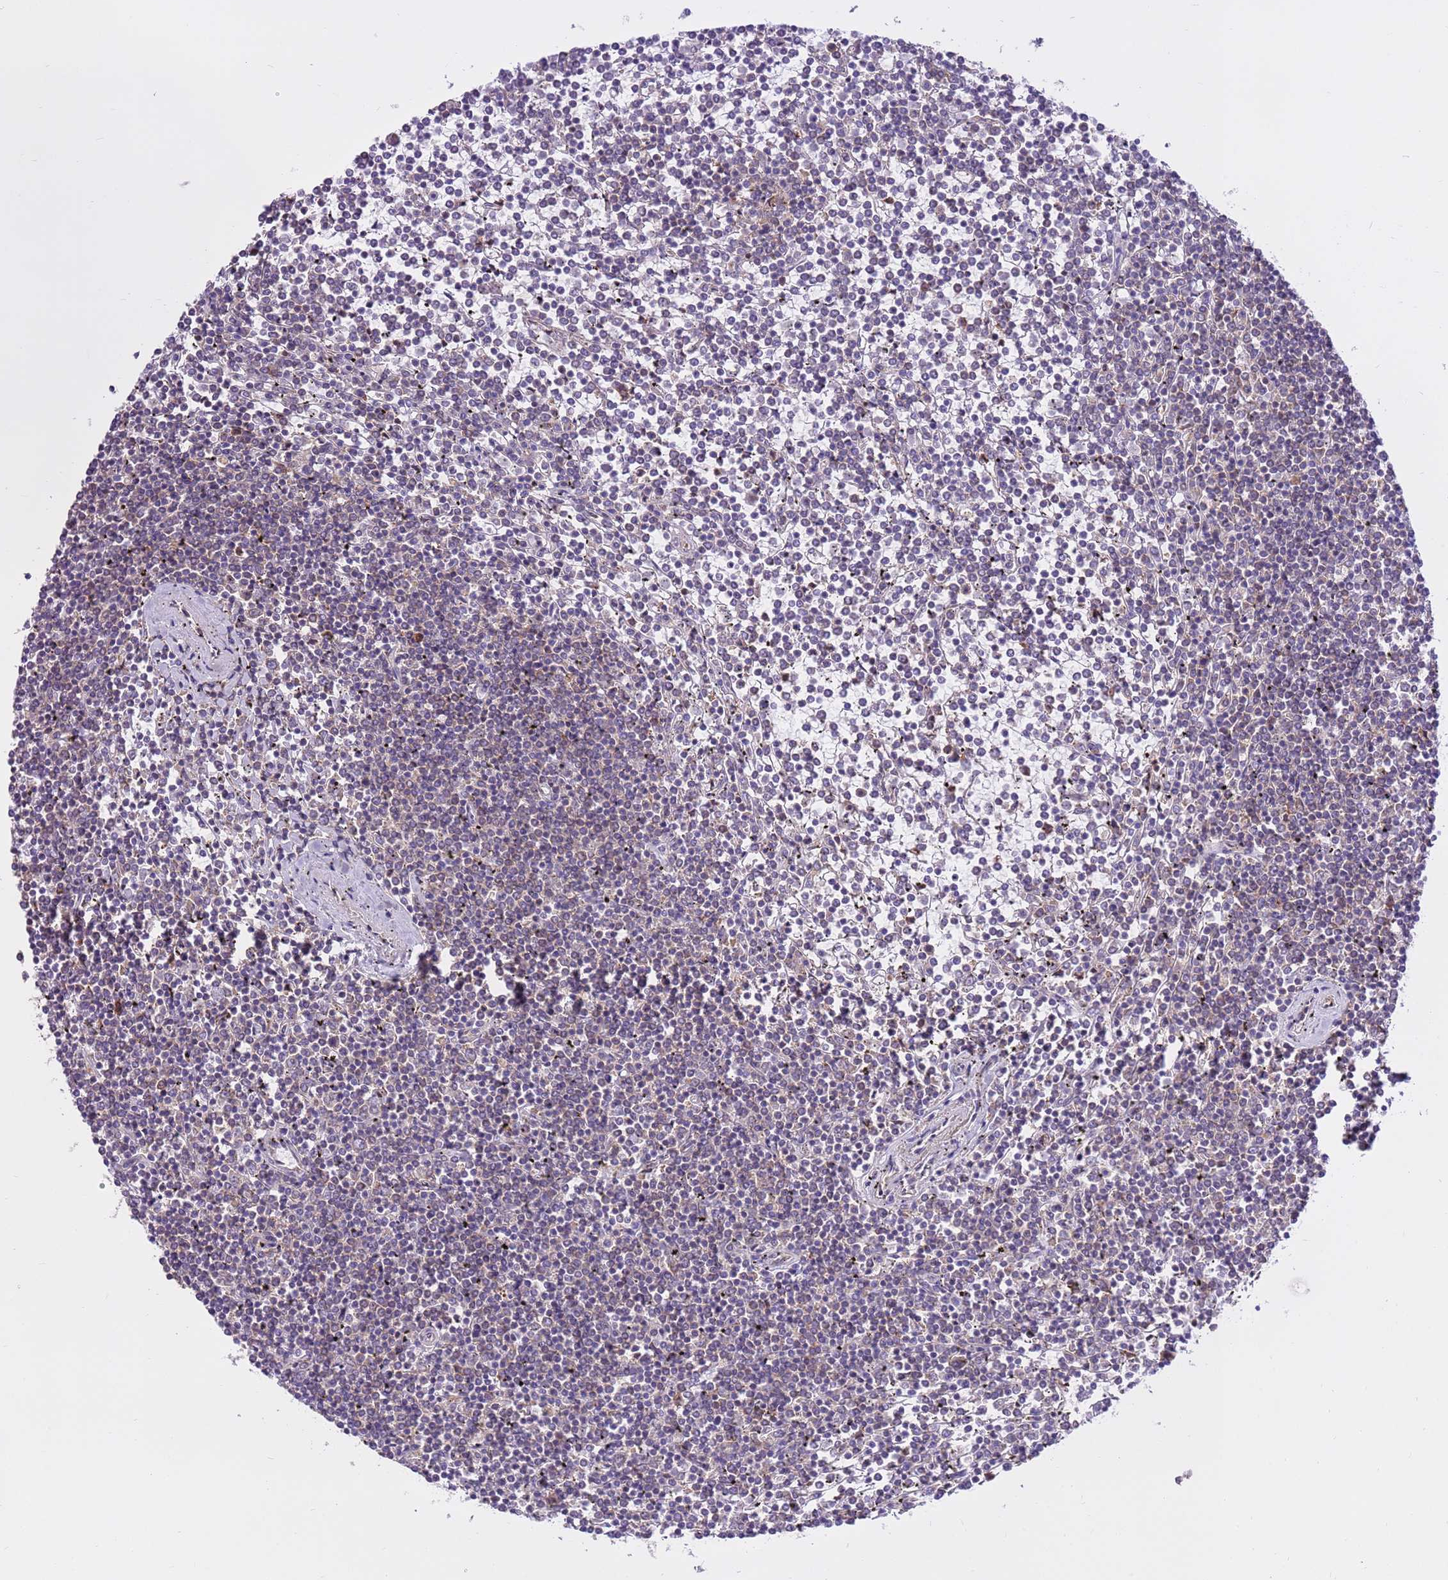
{"staining": {"intensity": "negative", "quantity": "none", "location": "none"}, "tissue": "lymphoma", "cell_type": "Tumor cells", "image_type": "cancer", "snomed": [{"axis": "morphology", "description": "Malignant lymphoma, non-Hodgkin's type, Low grade"}, {"axis": "topography", "description": "Spleen"}], "caption": "Immunohistochemistry photomicrograph of human lymphoma stained for a protein (brown), which displays no expression in tumor cells. Brightfield microscopy of immunohistochemistry (IHC) stained with DAB (3,3'-diaminobenzidine) (brown) and hematoxylin (blue), captured at high magnification.", "gene": "DDX19B", "patient": {"sex": "female", "age": 19}}